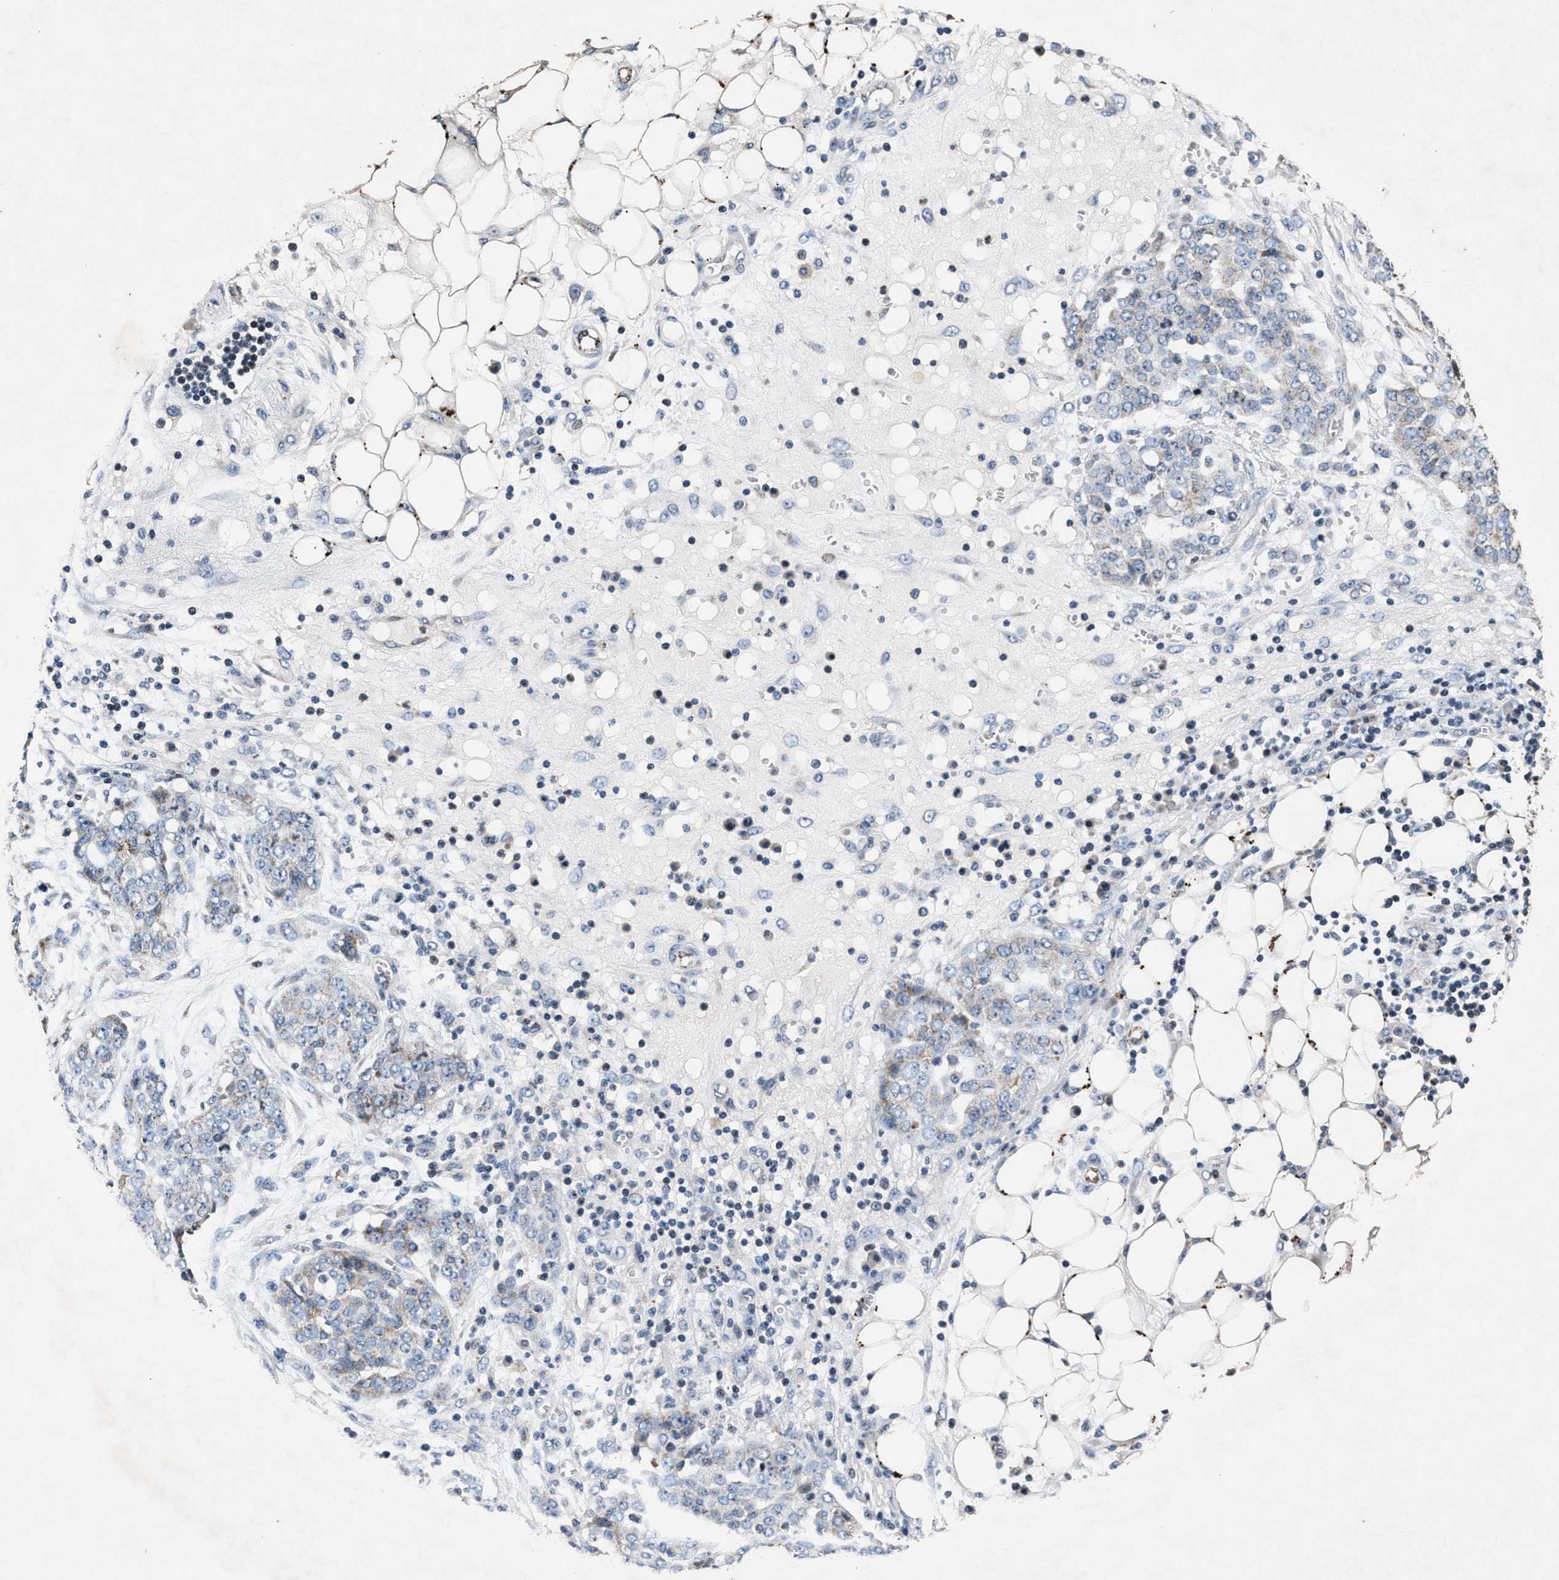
{"staining": {"intensity": "weak", "quantity": "<25%", "location": "cytoplasmic/membranous"}, "tissue": "ovarian cancer", "cell_type": "Tumor cells", "image_type": "cancer", "snomed": [{"axis": "morphology", "description": "Cystadenocarcinoma, serous, NOS"}, {"axis": "topography", "description": "Soft tissue"}, {"axis": "topography", "description": "Ovary"}], "caption": "Immunohistochemistry (IHC) image of human serous cystadenocarcinoma (ovarian) stained for a protein (brown), which shows no staining in tumor cells.", "gene": "PKD2L1", "patient": {"sex": "female", "age": 57}}